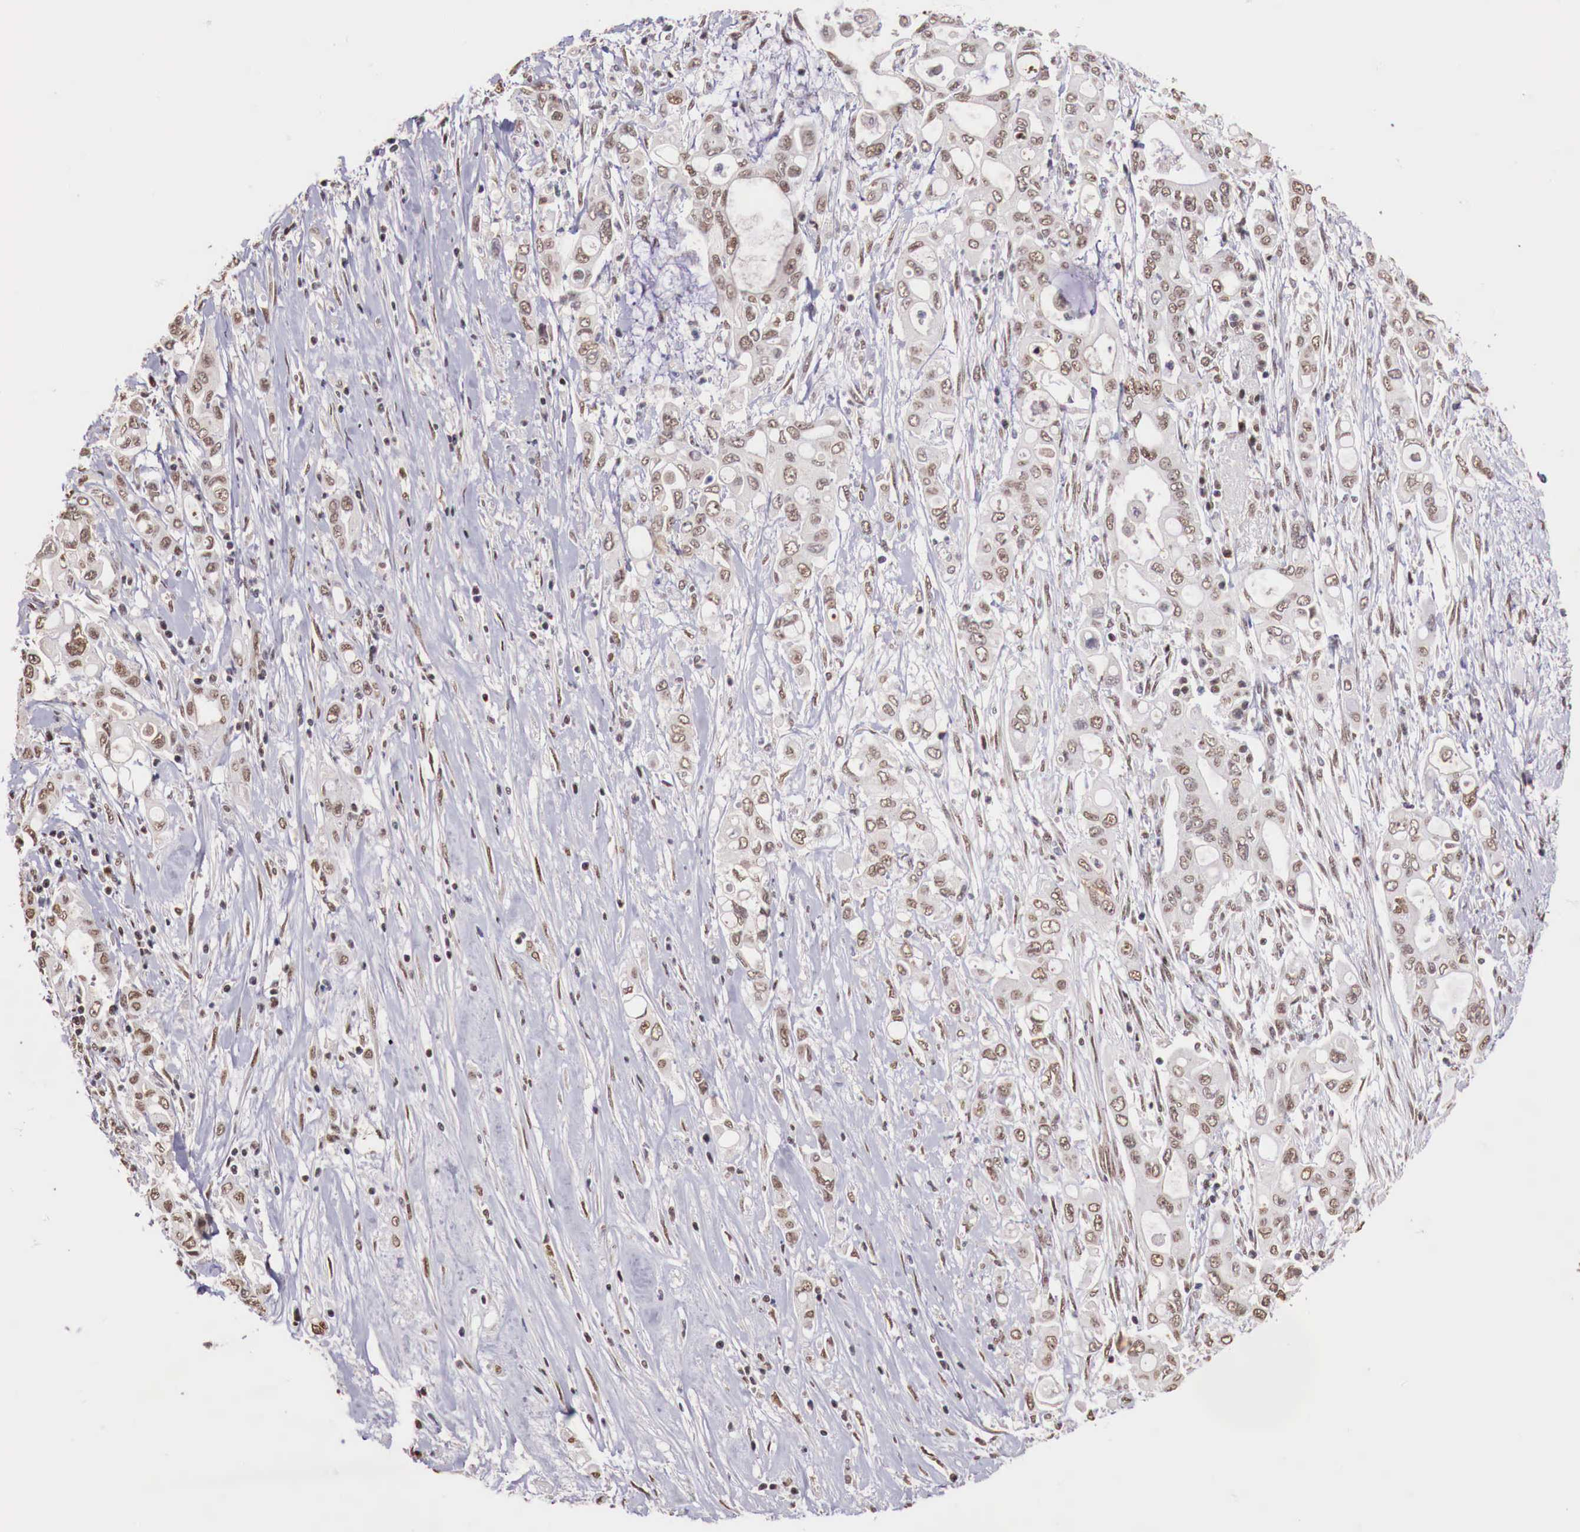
{"staining": {"intensity": "moderate", "quantity": ">75%", "location": "nuclear"}, "tissue": "pancreatic cancer", "cell_type": "Tumor cells", "image_type": "cancer", "snomed": [{"axis": "morphology", "description": "Adenocarcinoma, NOS"}, {"axis": "topography", "description": "Pancreas"}], "caption": "IHC of pancreatic cancer demonstrates medium levels of moderate nuclear positivity in about >75% of tumor cells. (Stains: DAB in brown, nuclei in blue, Microscopy: brightfield microscopy at high magnification).", "gene": "FOXP2", "patient": {"sex": "female", "age": 57}}